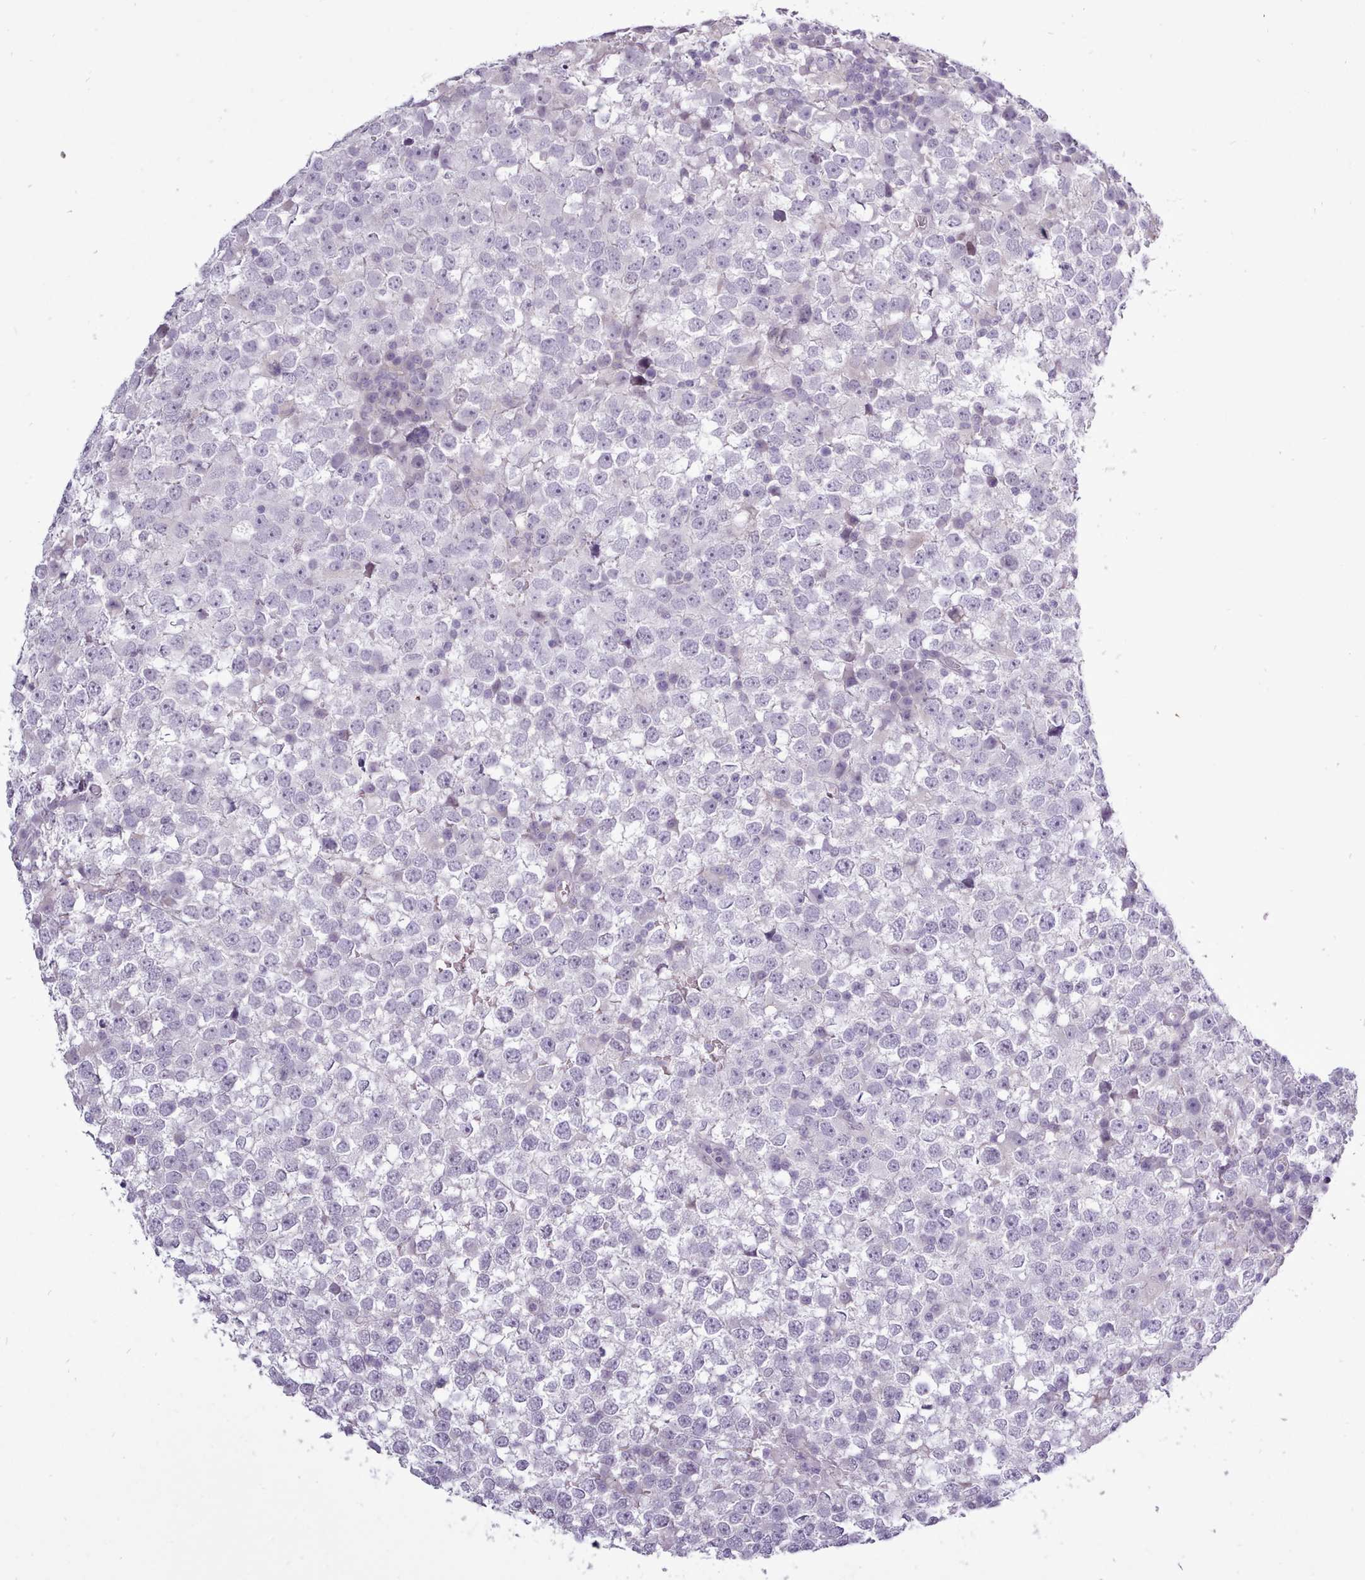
{"staining": {"intensity": "negative", "quantity": "none", "location": "none"}, "tissue": "testis cancer", "cell_type": "Tumor cells", "image_type": "cancer", "snomed": [{"axis": "morphology", "description": "Seminoma, NOS"}, {"axis": "topography", "description": "Testis"}], "caption": "The photomicrograph exhibits no staining of tumor cells in testis cancer. The staining is performed using DAB brown chromogen with nuclei counter-stained in using hematoxylin.", "gene": "BDKRB2", "patient": {"sex": "male", "age": 65}}